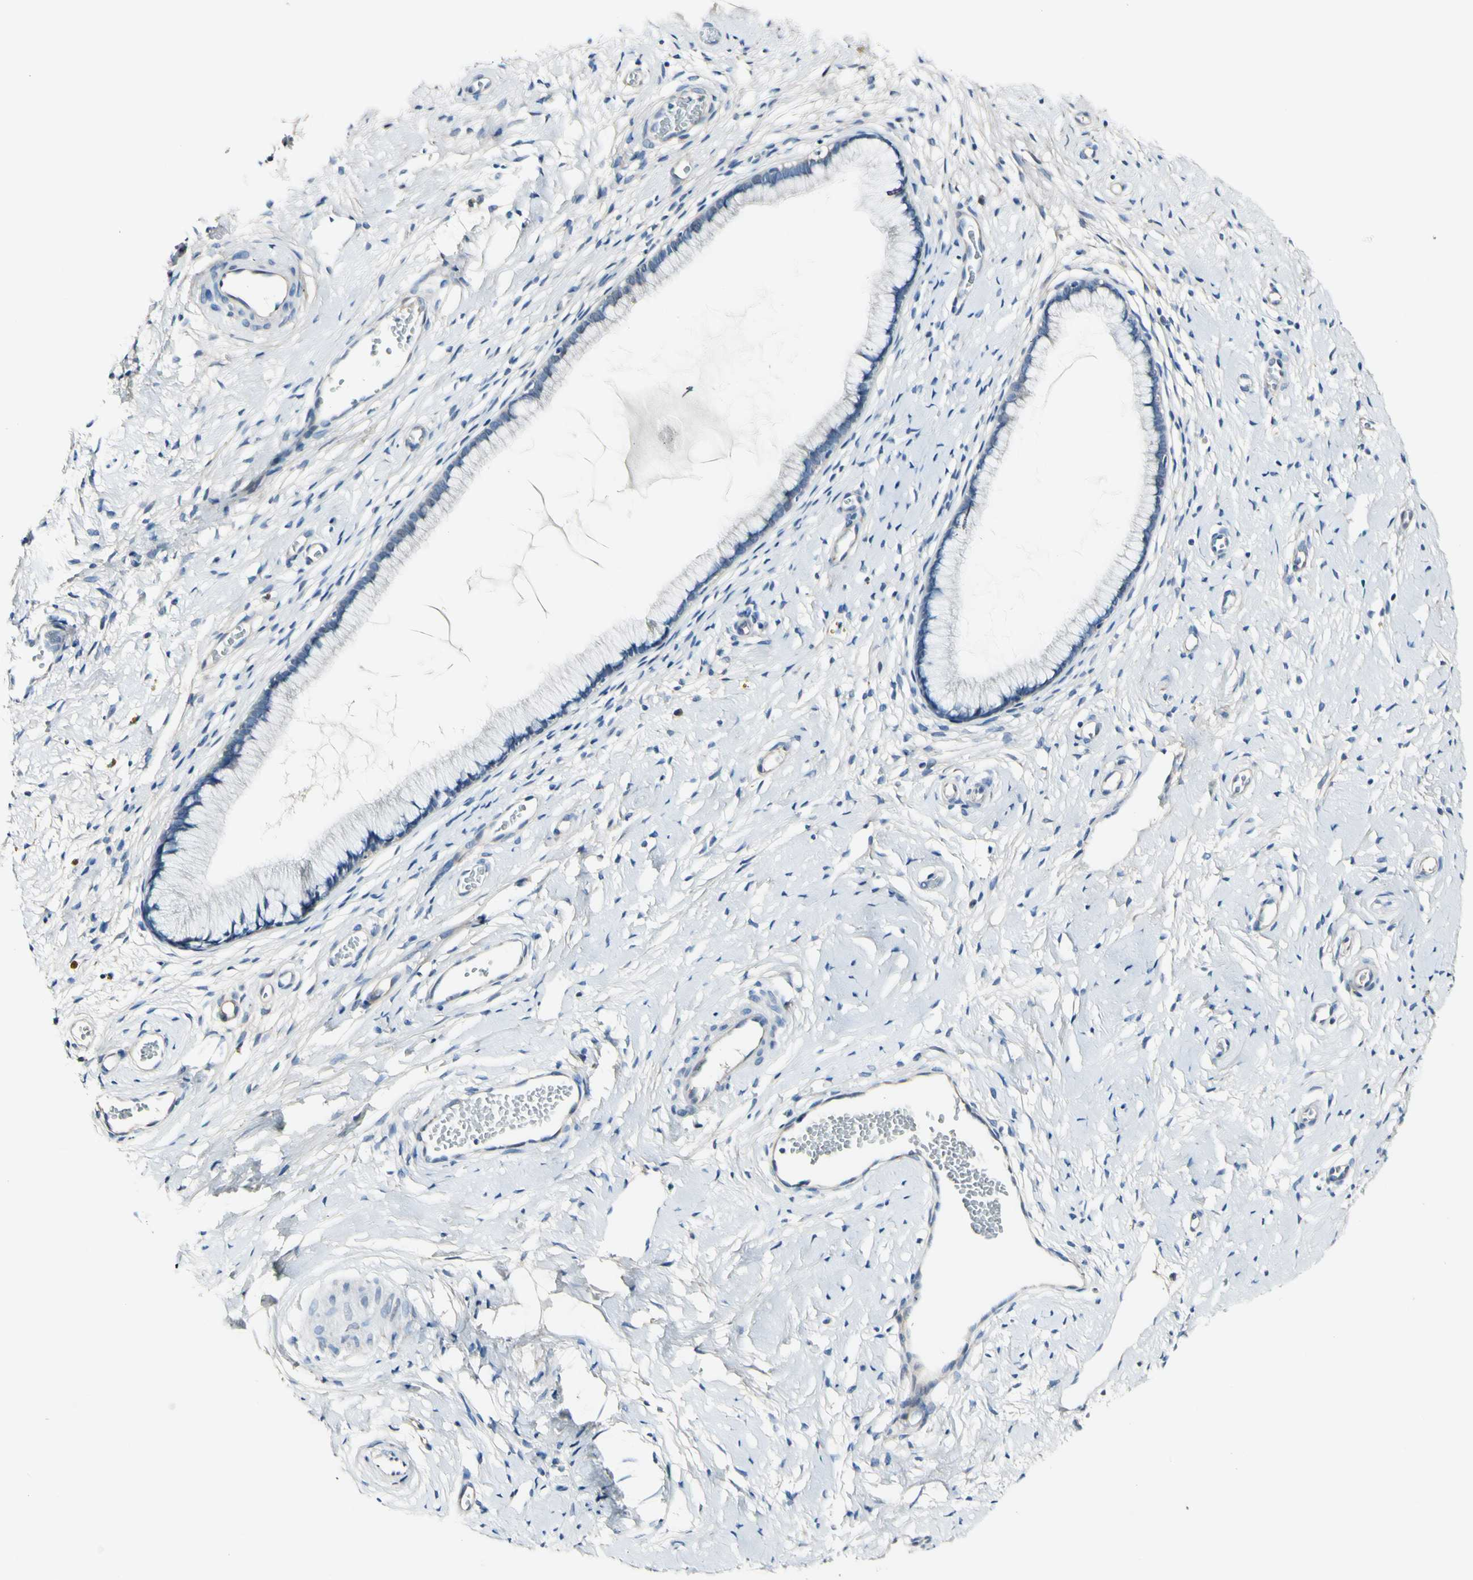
{"staining": {"intensity": "negative", "quantity": "none", "location": "none"}, "tissue": "cervix", "cell_type": "Glandular cells", "image_type": "normal", "snomed": [{"axis": "morphology", "description": "Normal tissue, NOS"}, {"axis": "topography", "description": "Cervix"}], "caption": "This photomicrograph is of benign cervix stained with immunohistochemistry to label a protein in brown with the nuclei are counter-stained blue. There is no positivity in glandular cells.", "gene": "COL6A3", "patient": {"sex": "female", "age": 65}}